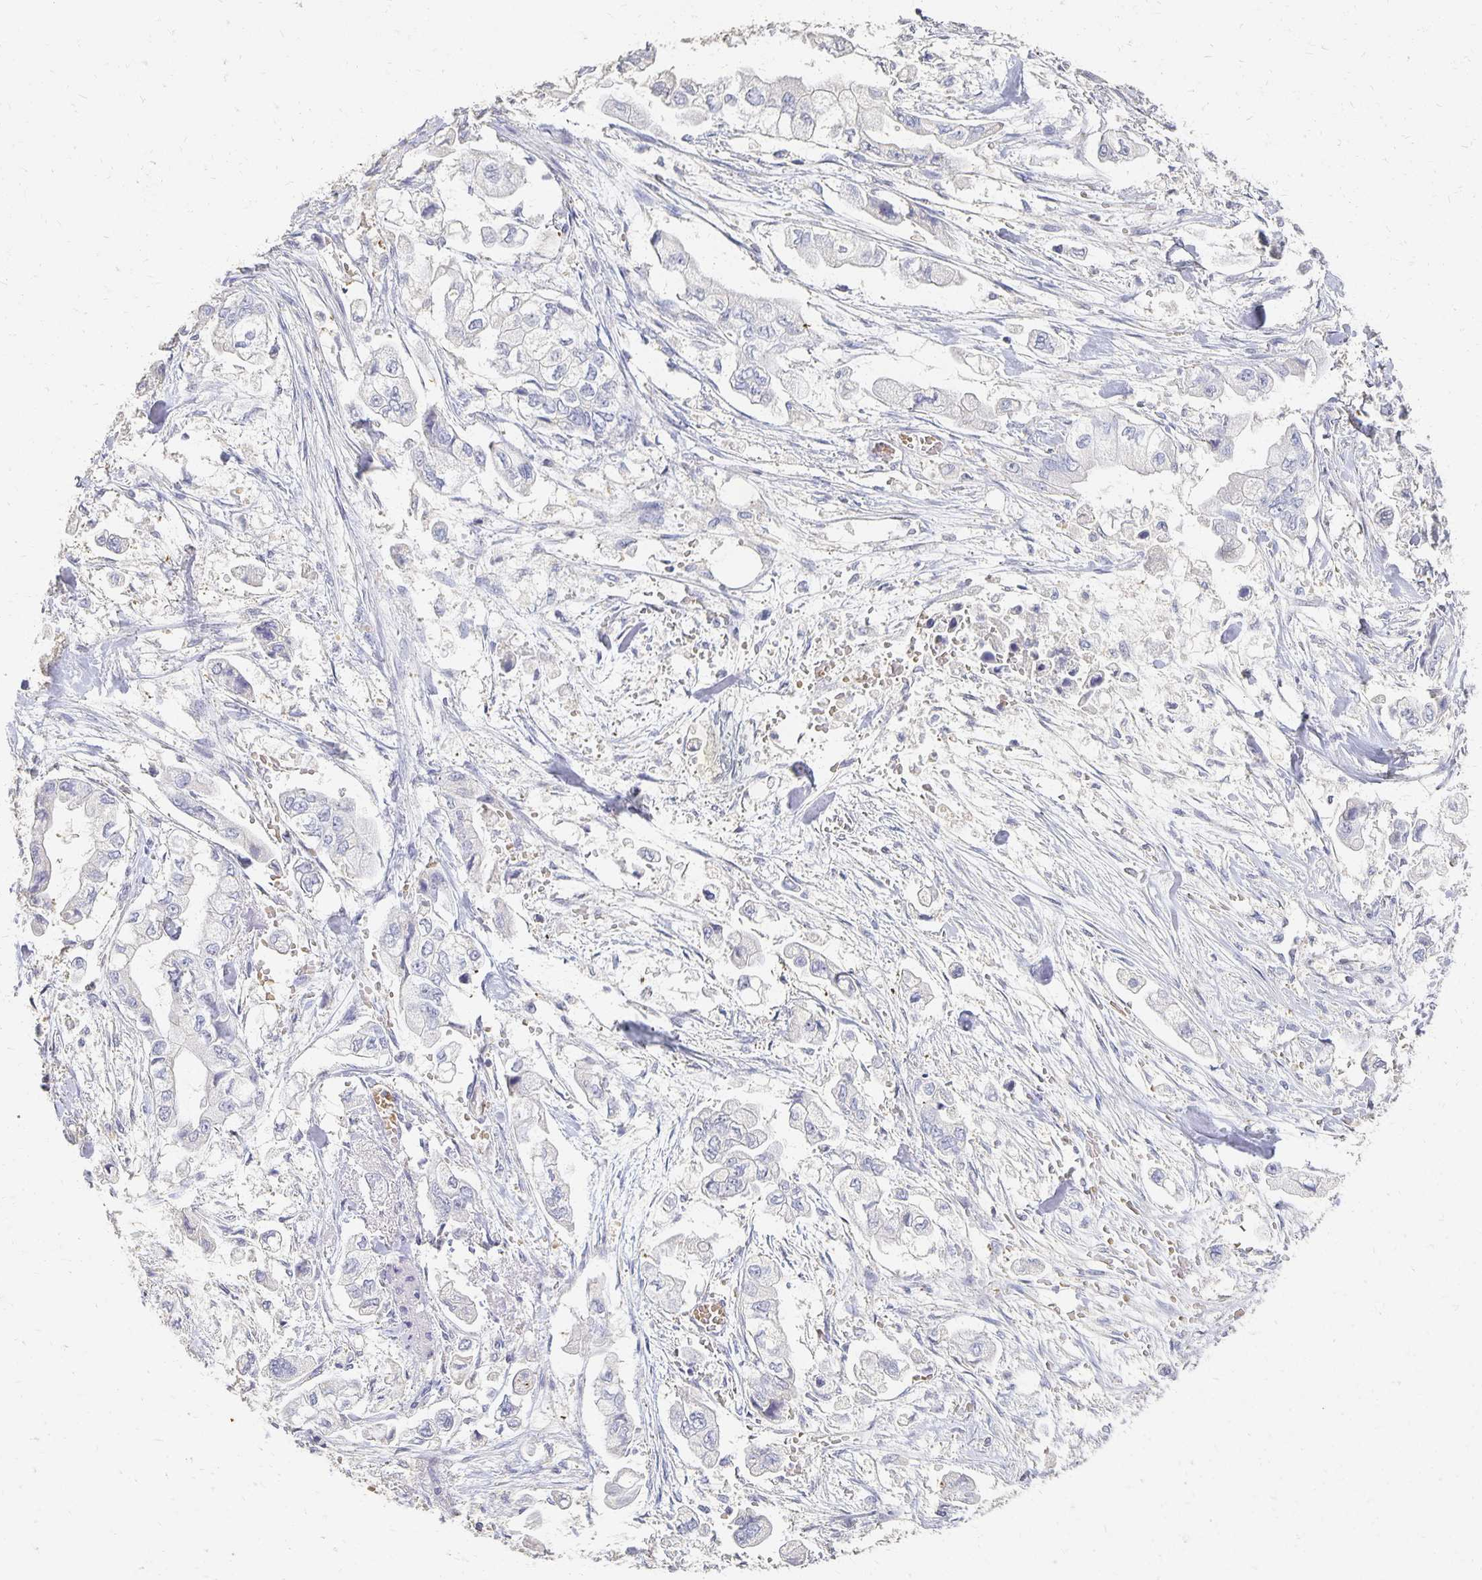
{"staining": {"intensity": "negative", "quantity": "none", "location": "none"}, "tissue": "stomach cancer", "cell_type": "Tumor cells", "image_type": "cancer", "snomed": [{"axis": "morphology", "description": "Adenocarcinoma, NOS"}, {"axis": "topography", "description": "Stomach"}], "caption": "The immunohistochemistry micrograph has no significant expression in tumor cells of adenocarcinoma (stomach) tissue. The staining is performed using DAB brown chromogen with nuclei counter-stained in using hematoxylin.", "gene": "CST6", "patient": {"sex": "male", "age": 62}}